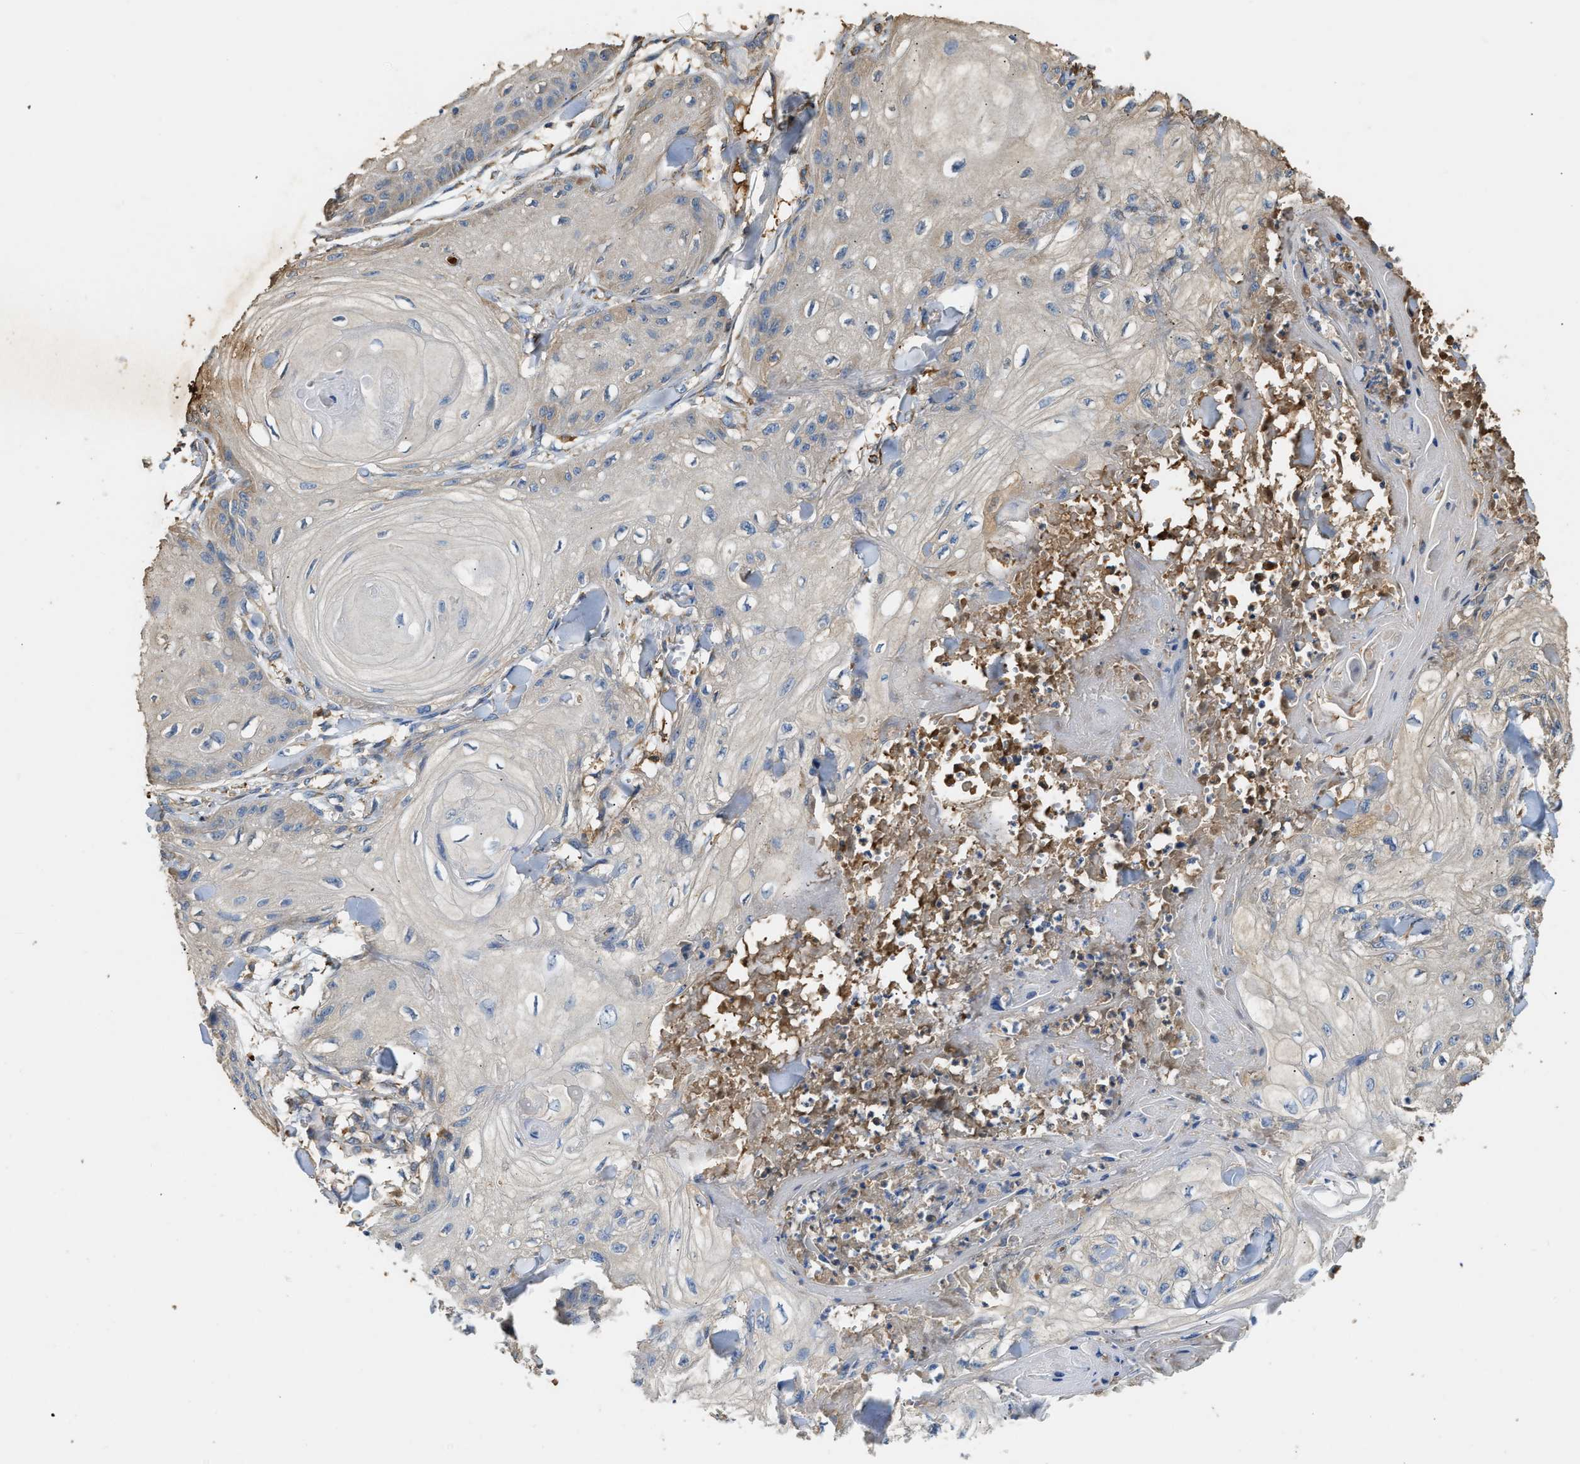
{"staining": {"intensity": "negative", "quantity": "none", "location": "none"}, "tissue": "skin cancer", "cell_type": "Tumor cells", "image_type": "cancer", "snomed": [{"axis": "morphology", "description": "Squamous cell carcinoma, NOS"}, {"axis": "topography", "description": "Skin"}], "caption": "DAB immunohistochemical staining of squamous cell carcinoma (skin) shows no significant positivity in tumor cells.", "gene": "TMEM268", "patient": {"sex": "male", "age": 74}}